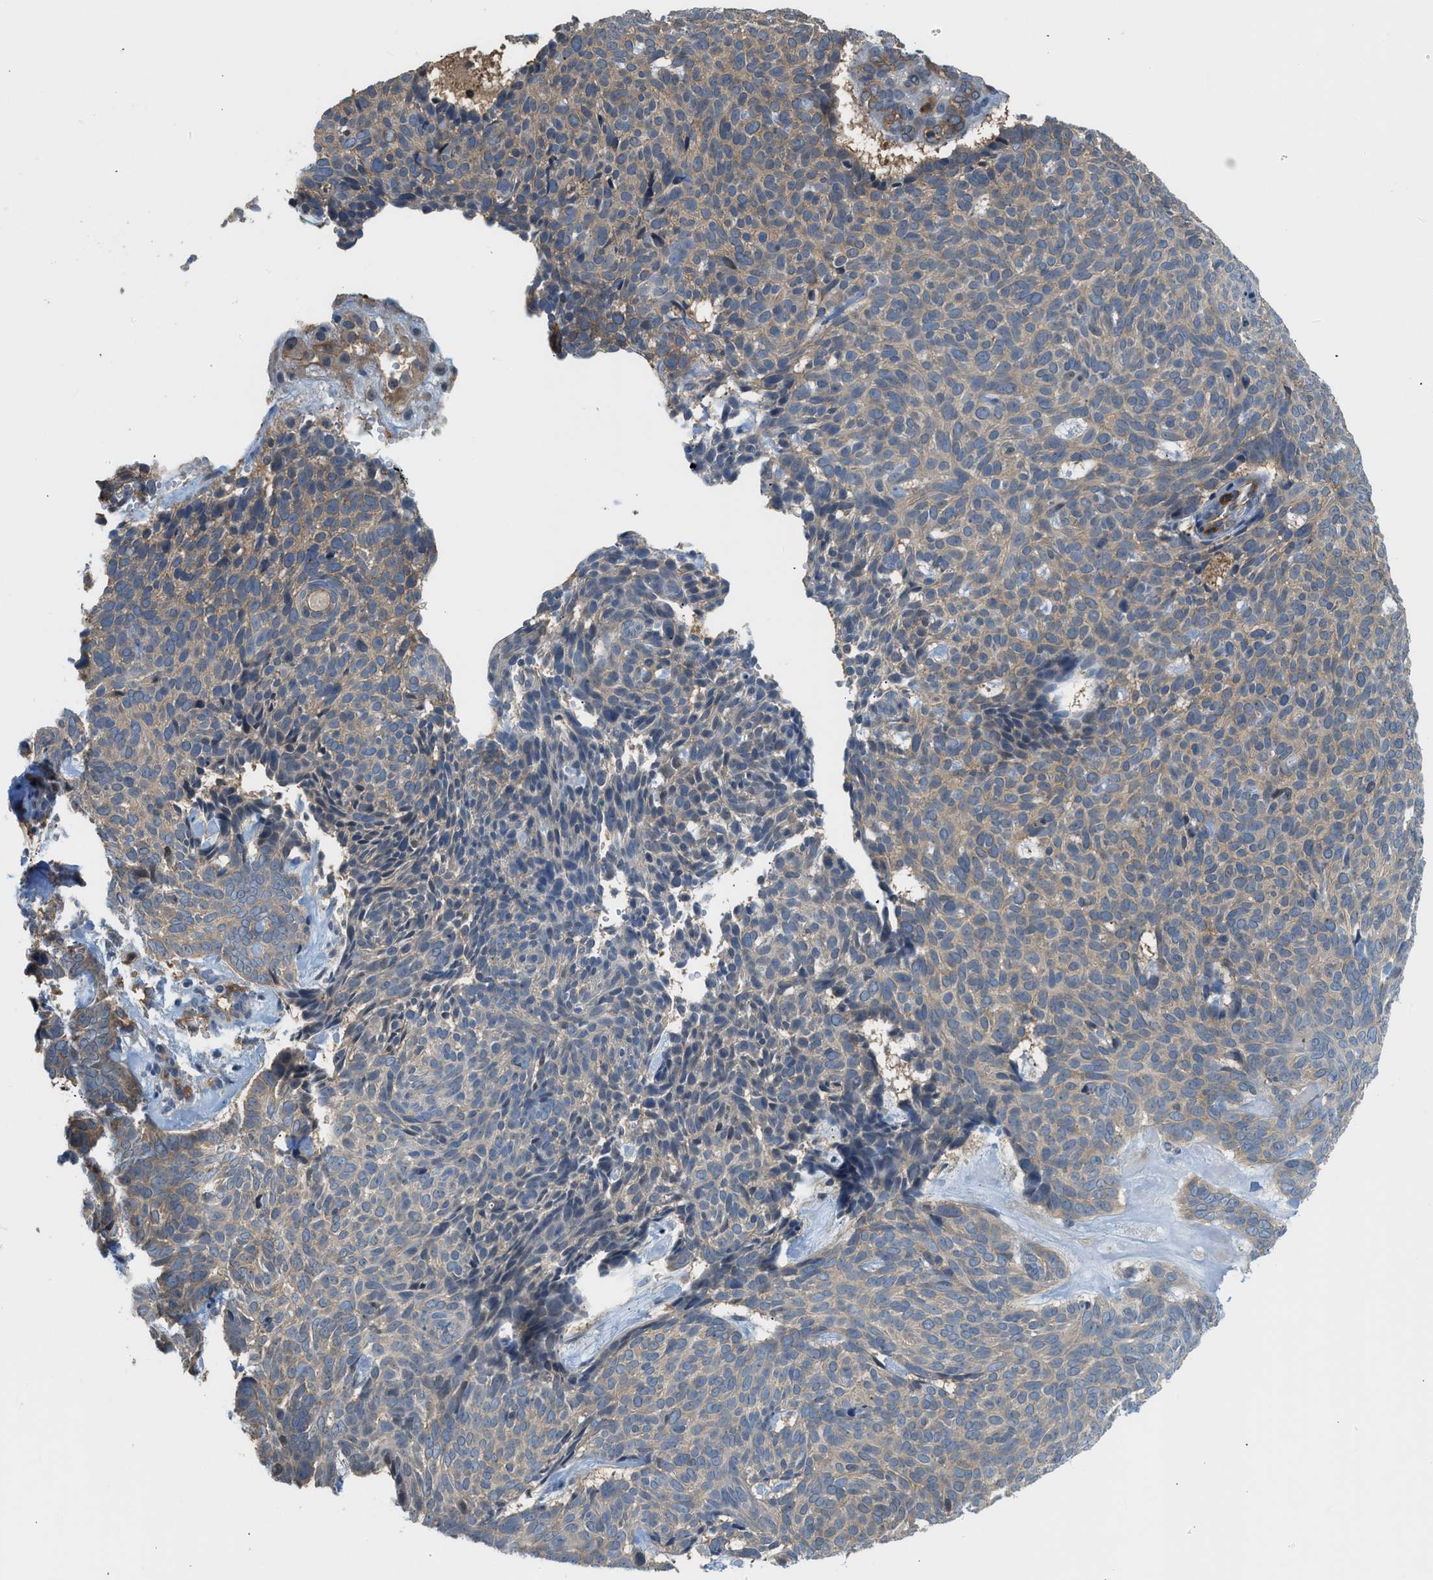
{"staining": {"intensity": "weak", "quantity": "<25%", "location": "cytoplasmic/membranous"}, "tissue": "skin cancer", "cell_type": "Tumor cells", "image_type": "cancer", "snomed": [{"axis": "morphology", "description": "Basal cell carcinoma"}, {"axis": "topography", "description": "Skin"}], "caption": "Immunohistochemistry of human skin cancer demonstrates no staining in tumor cells.", "gene": "CBLB", "patient": {"sex": "male", "age": 61}}